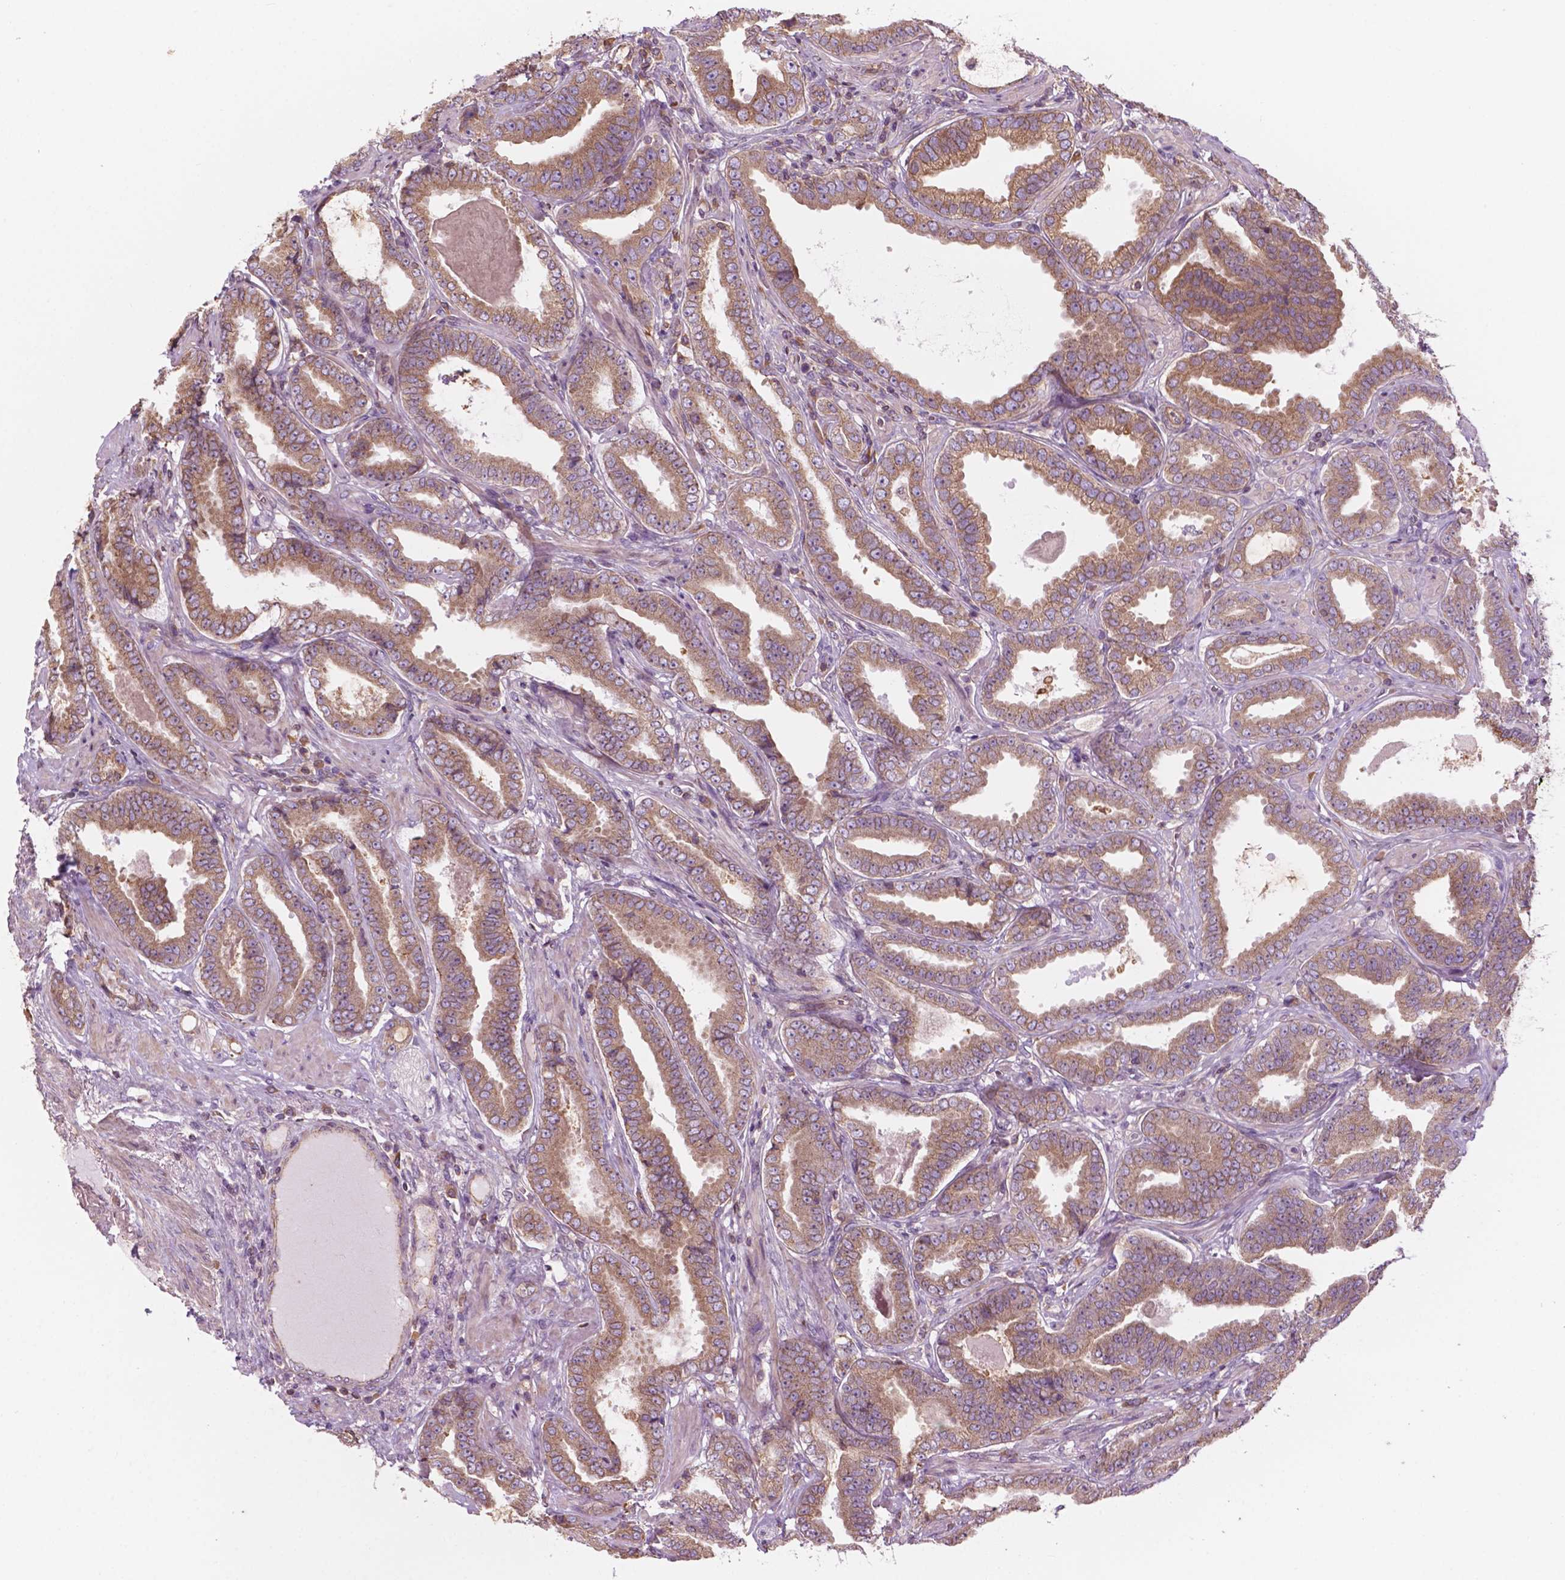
{"staining": {"intensity": "moderate", "quantity": ">75%", "location": "cytoplasmic/membranous"}, "tissue": "prostate cancer", "cell_type": "Tumor cells", "image_type": "cancer", "snomed": [{"axis": "morphology", "description": "Adenocarcinoma, NOS"}, {"axis": "topography", "description": "Prostate"}], "caption": "Adenocarcinoma (prostate) stained with DAB (3,3'-diaminobenzidine) IHC shows medium levels of moderate cytoplasmic/membranous expression in about >75% of tumor cells.", "gene": "SURF4", "patient": {"sex": "male", "age": 64}}